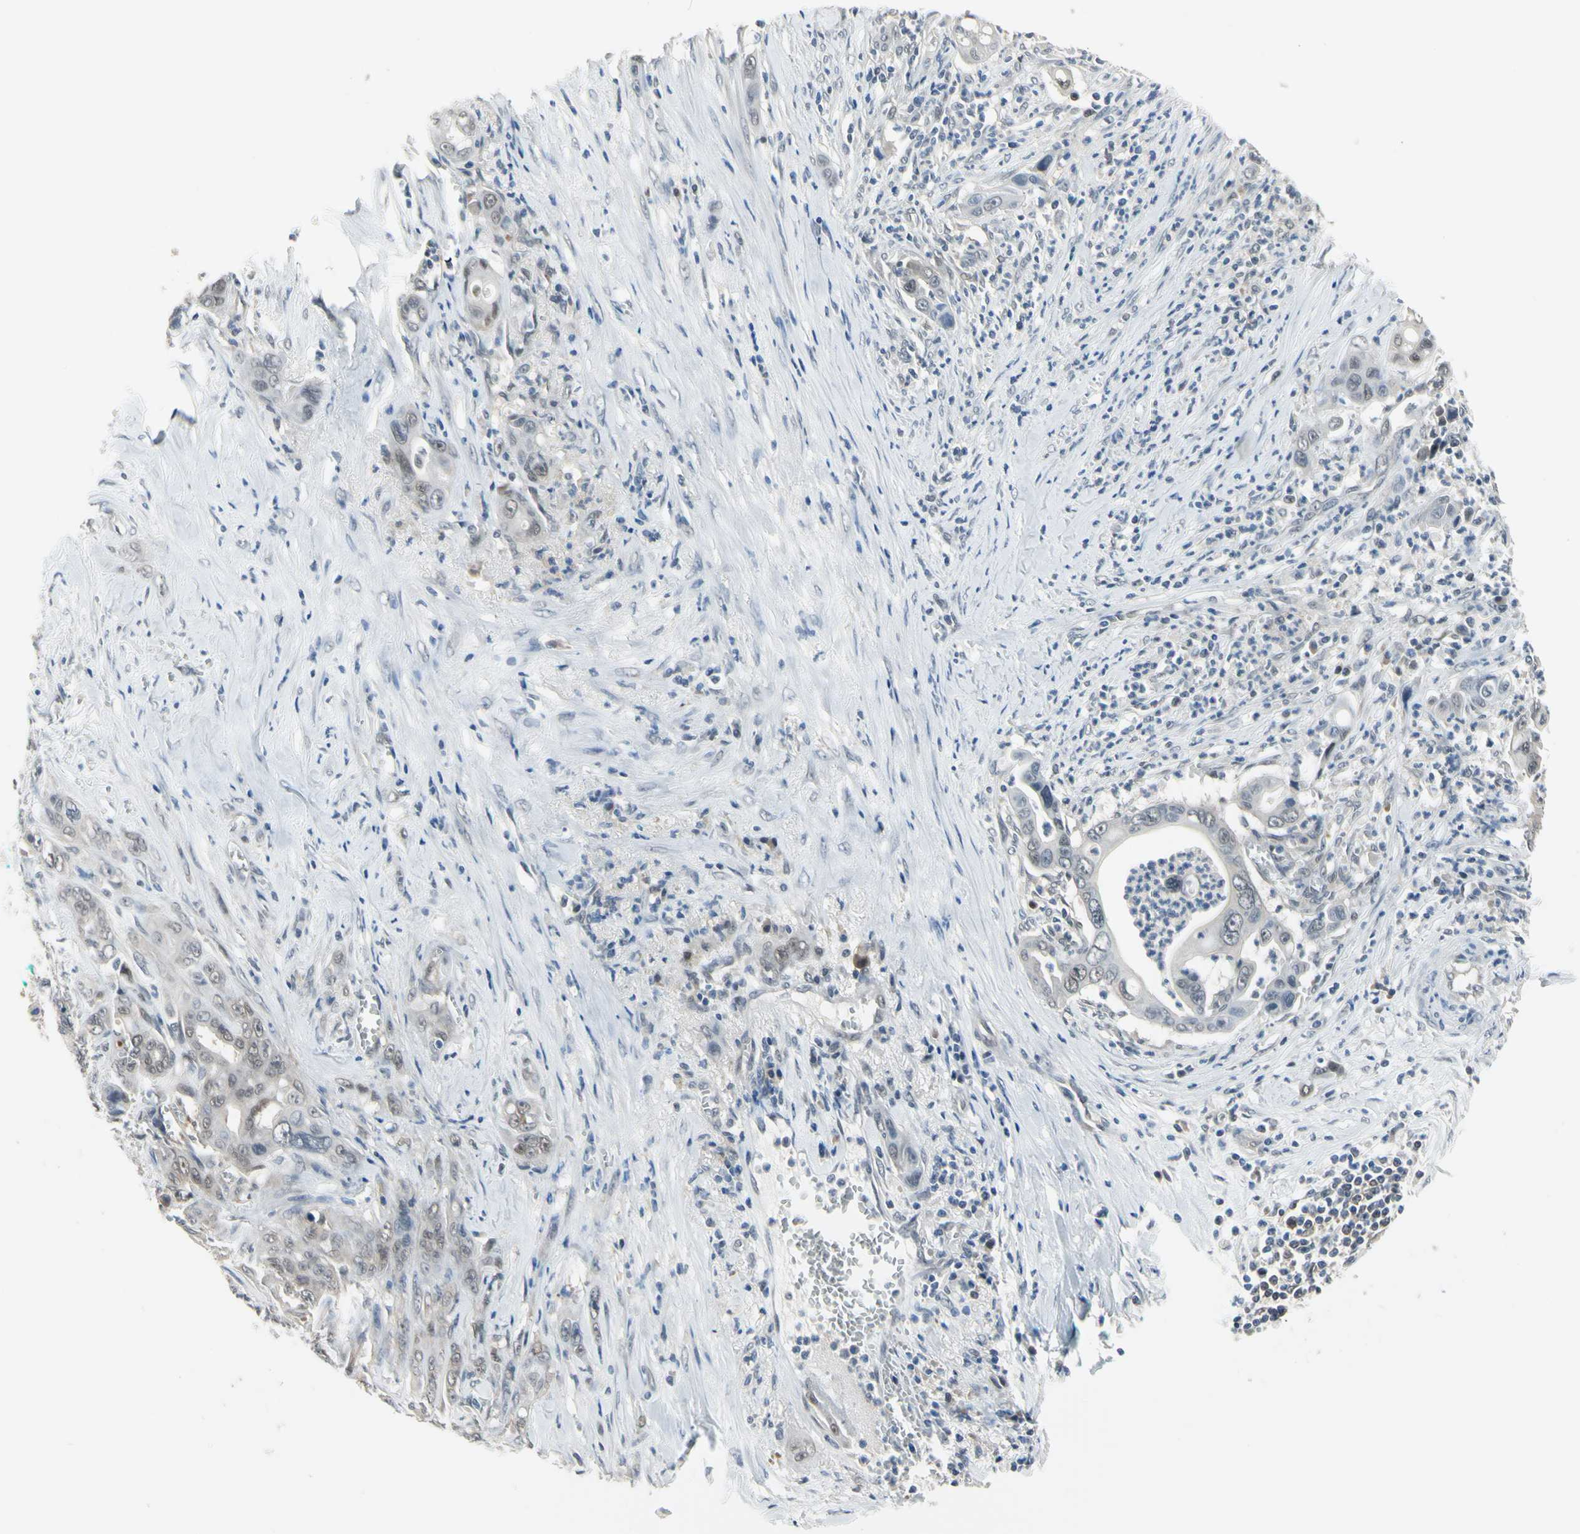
{"staining": {"intensity": "weak", "quantity": "25%-75%", "location": "nuclear"}, "tissue": "pancreatic cancer", "cell_type": "Tumor cells", "image_type": "cancer", "snomed": [{"axis": "morphology", "description": "Adenocarcinoma, NOS"}, {"axis": "topography", "description": "Pancreas"}], "caption": "Weak nuclear staining is seen in about 25%-75% of tumor cells in pancreatic adenocarcinoma. The staining was performed using DAB, with brown indicating positive protein expression. Nuclei are stained blue with hematoxylin.", "gene": "HSPA4", "patient": {"sex": "male", "age": 59}}